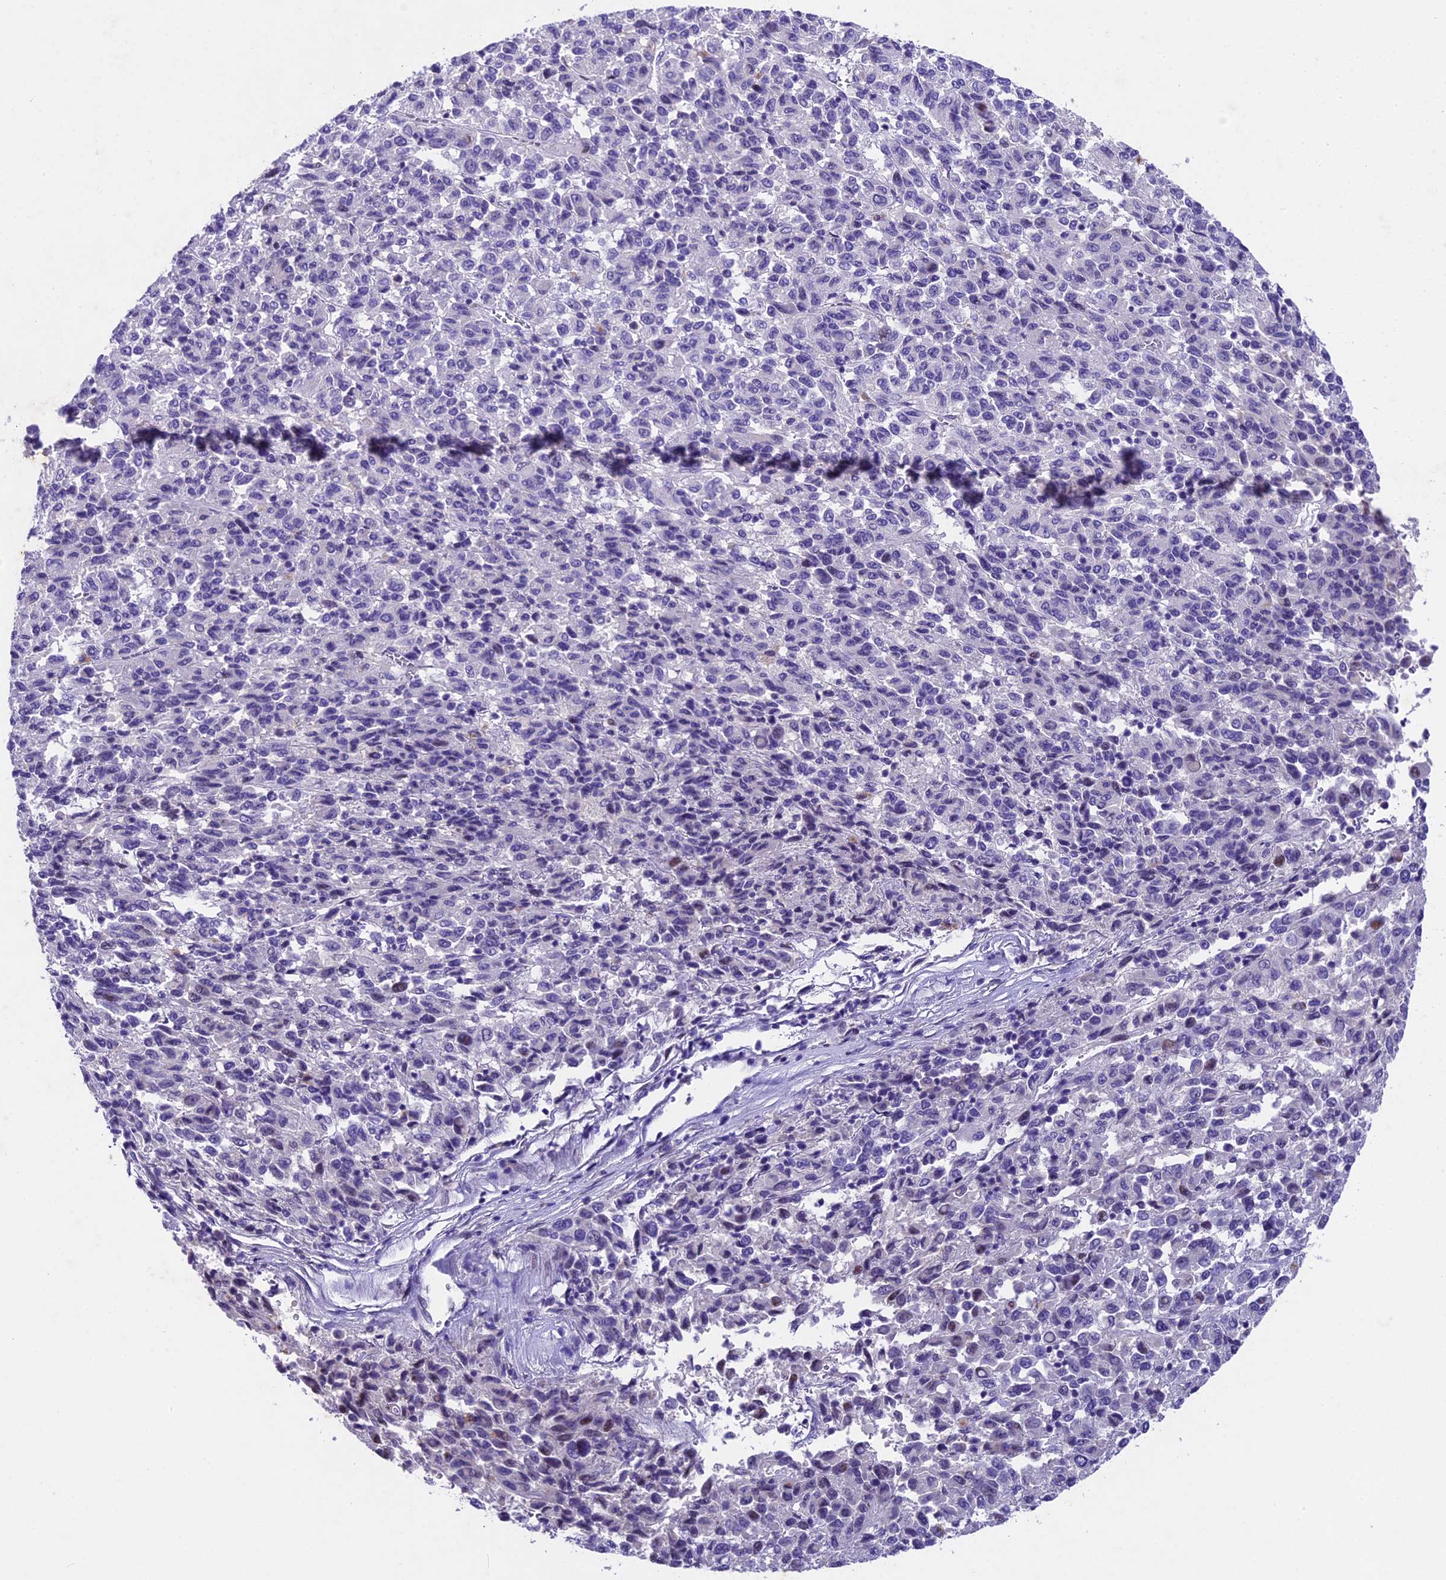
{"staining": {"intensity": "negative", "quantity": "none", "location": "none"}, "tissue": "melanoma", "cell_type": "Tumor cells", "image_type": "cancer", "snomed": [{"axis": "morphology", "description": "Malignant melanoma, Metastatic site"}, {"axis": "topography", "description": "Lung"}], "caption": "Malignant melanoma (metastatic site) was stained to show a protein in brown. There is no significant positivity in tumor cells.", "gene": "IFT140", "patient": {"sex": "male", "age": 64}}